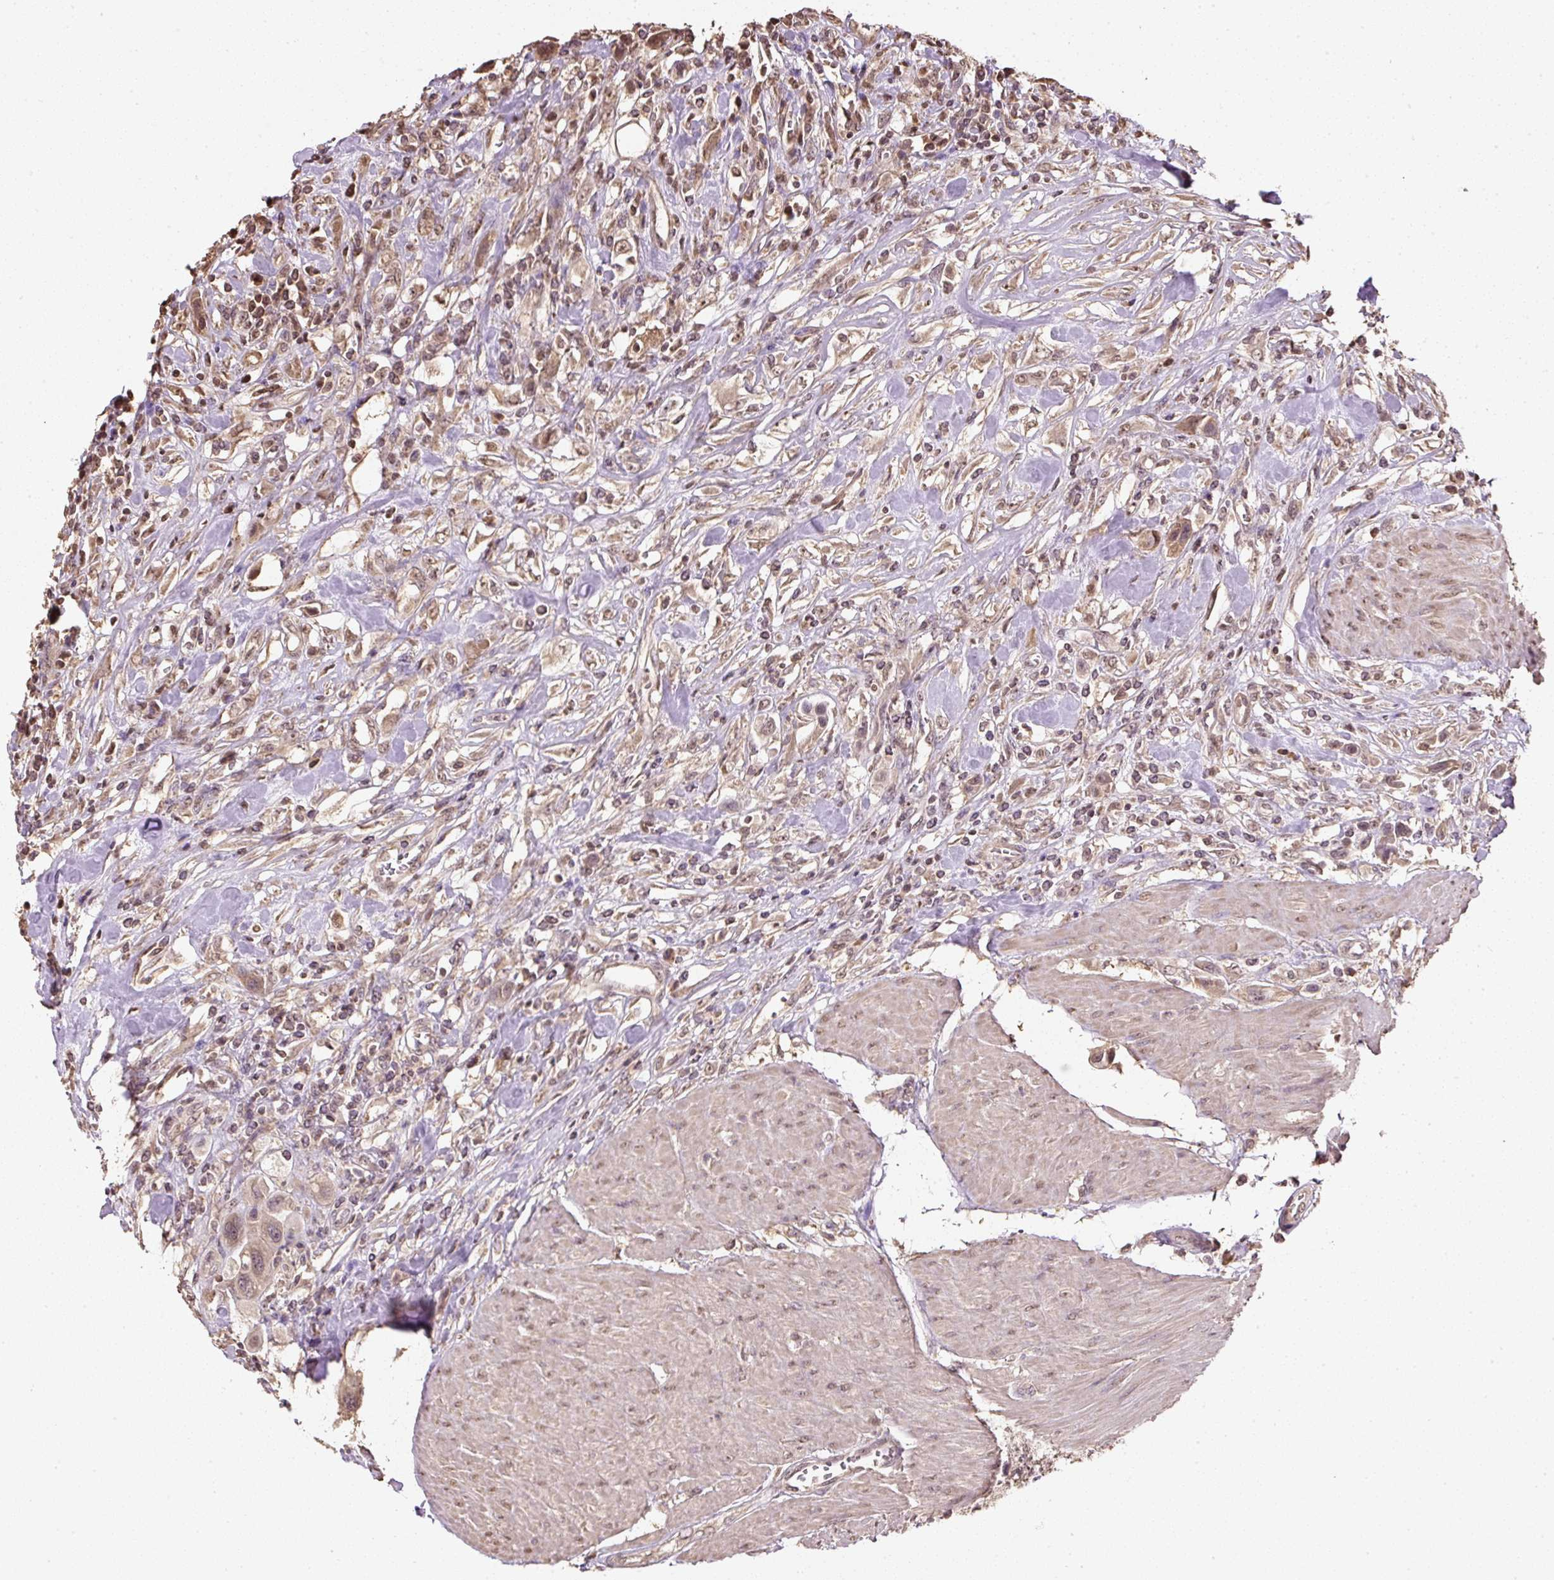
{"staining": {"intensity": "moderate", "quantity": ">75%", "location": "cytoplasmic/membranous,nuclear"}, "tissue": "urothelial cancer", "cell_type": "Tumor cells", "image_type": "cancer", "snomed": [{"axis": "morphology", "description": "Urothelial carcinoma, High grade"}, {"axis": "topography", "description": "Urinary bladder"}], "caption": "An IHC histopathology image of tumor tissue is shown. Protein staining in brown shows moderate cytoplasmic/membranous and nuclear positivity in urothelial cancer within tumor cells.", "gene": "TMEM170B", "patient": {"sex": "male", "age": 50}}